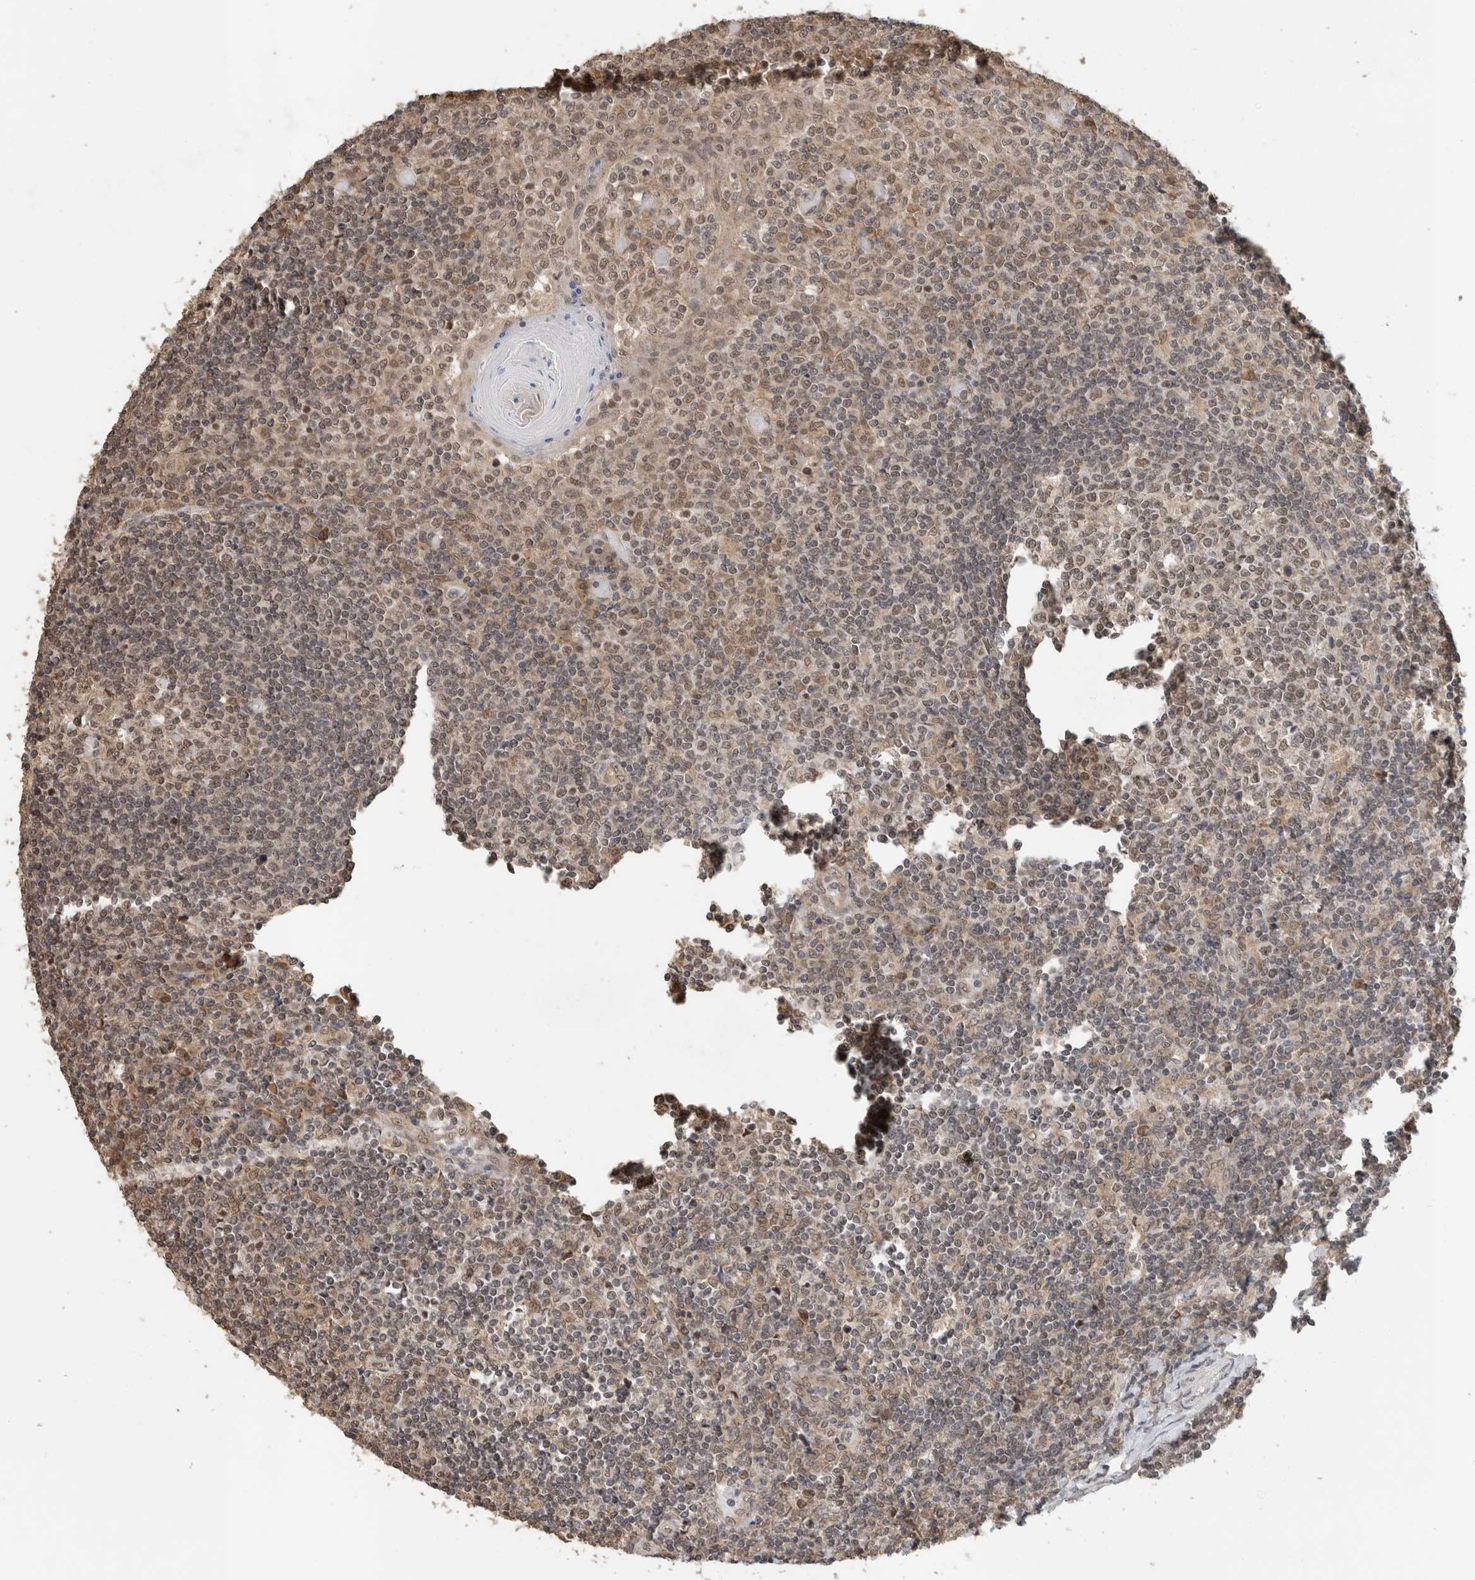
{"staining": {"intensity": "moderate", "quantity": ">75%", "location": "nuclear"}, "tissue": "tonsil", "cell_type": "Germinal center cells", "image_type": "normal", "snomed": [{"axis": "morphology", "description": "Normal tissue, NOS"}, {"axis": "topography", "description": "Tonsil"}], "caption": "Tonsil stained with IHC shows moderate nuclear staining in about >75% of germinal center cells. The staining was performed using DAB (3,3'-diaminobenzidine) to visualize the protein expression in brown, while the nuclei were stained in blue with hematoxylin (Magnification: 20x).", "gene": "C1orf21", "patient": {"sex": "female", "age": 19}}